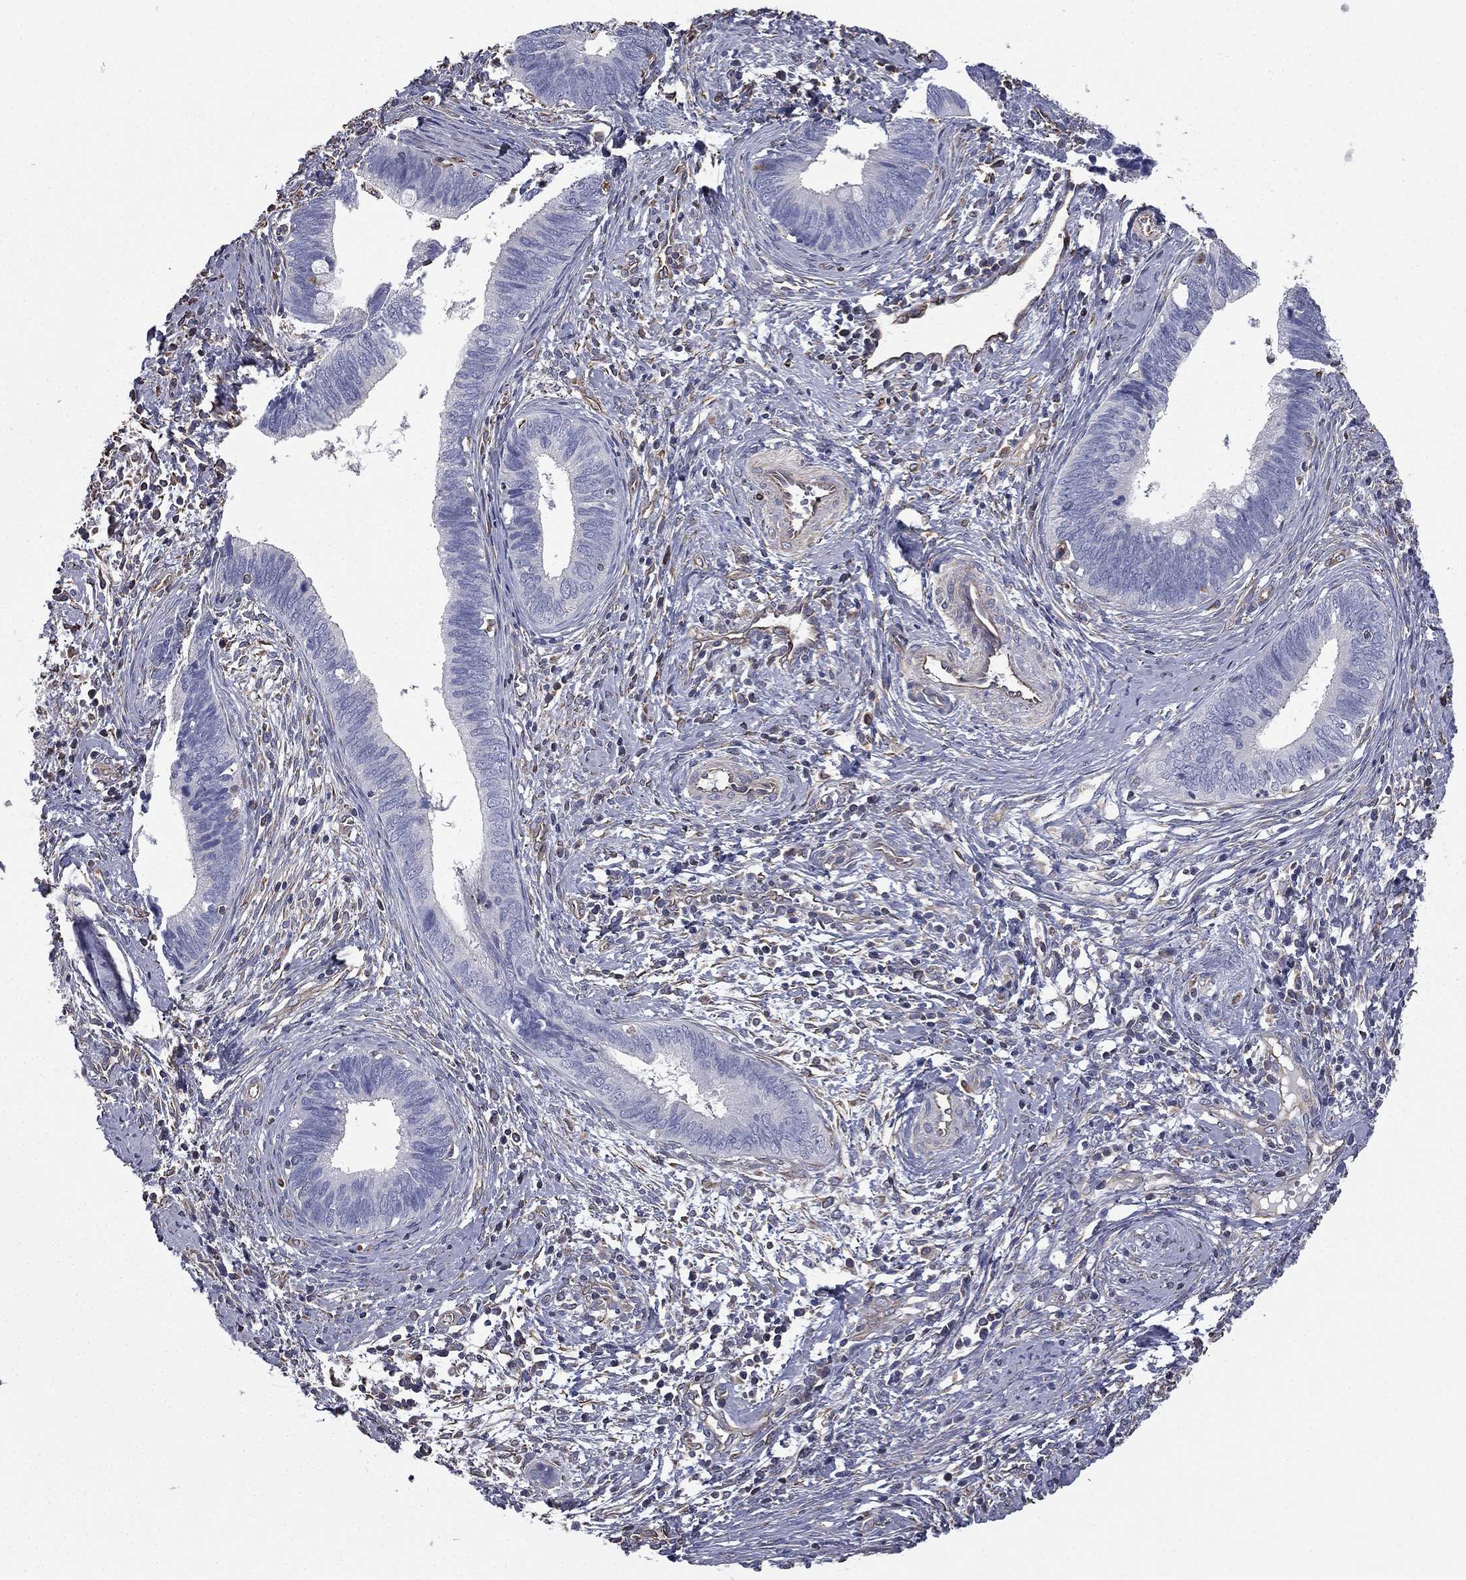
{"staining": {"intensity": "negative", "quantity": "none", "location": "none"}, "tissue": "cervical cancer", "cell_type": "Tumor cells", "image_type": "cancer", "snomed": [{"axis": "morphology", "description": "Adenocarcinoma, NOS"}, {"axis": "topography", "description": "Cervix"}], "caption": "Tumor cells are negative for brown protein staining in adenocarcinoma (cervical). (DAB immunohistochemistry, high magnification).", "gene": "SCUBE1", "patient": {"sex": "female", "age": 42}}